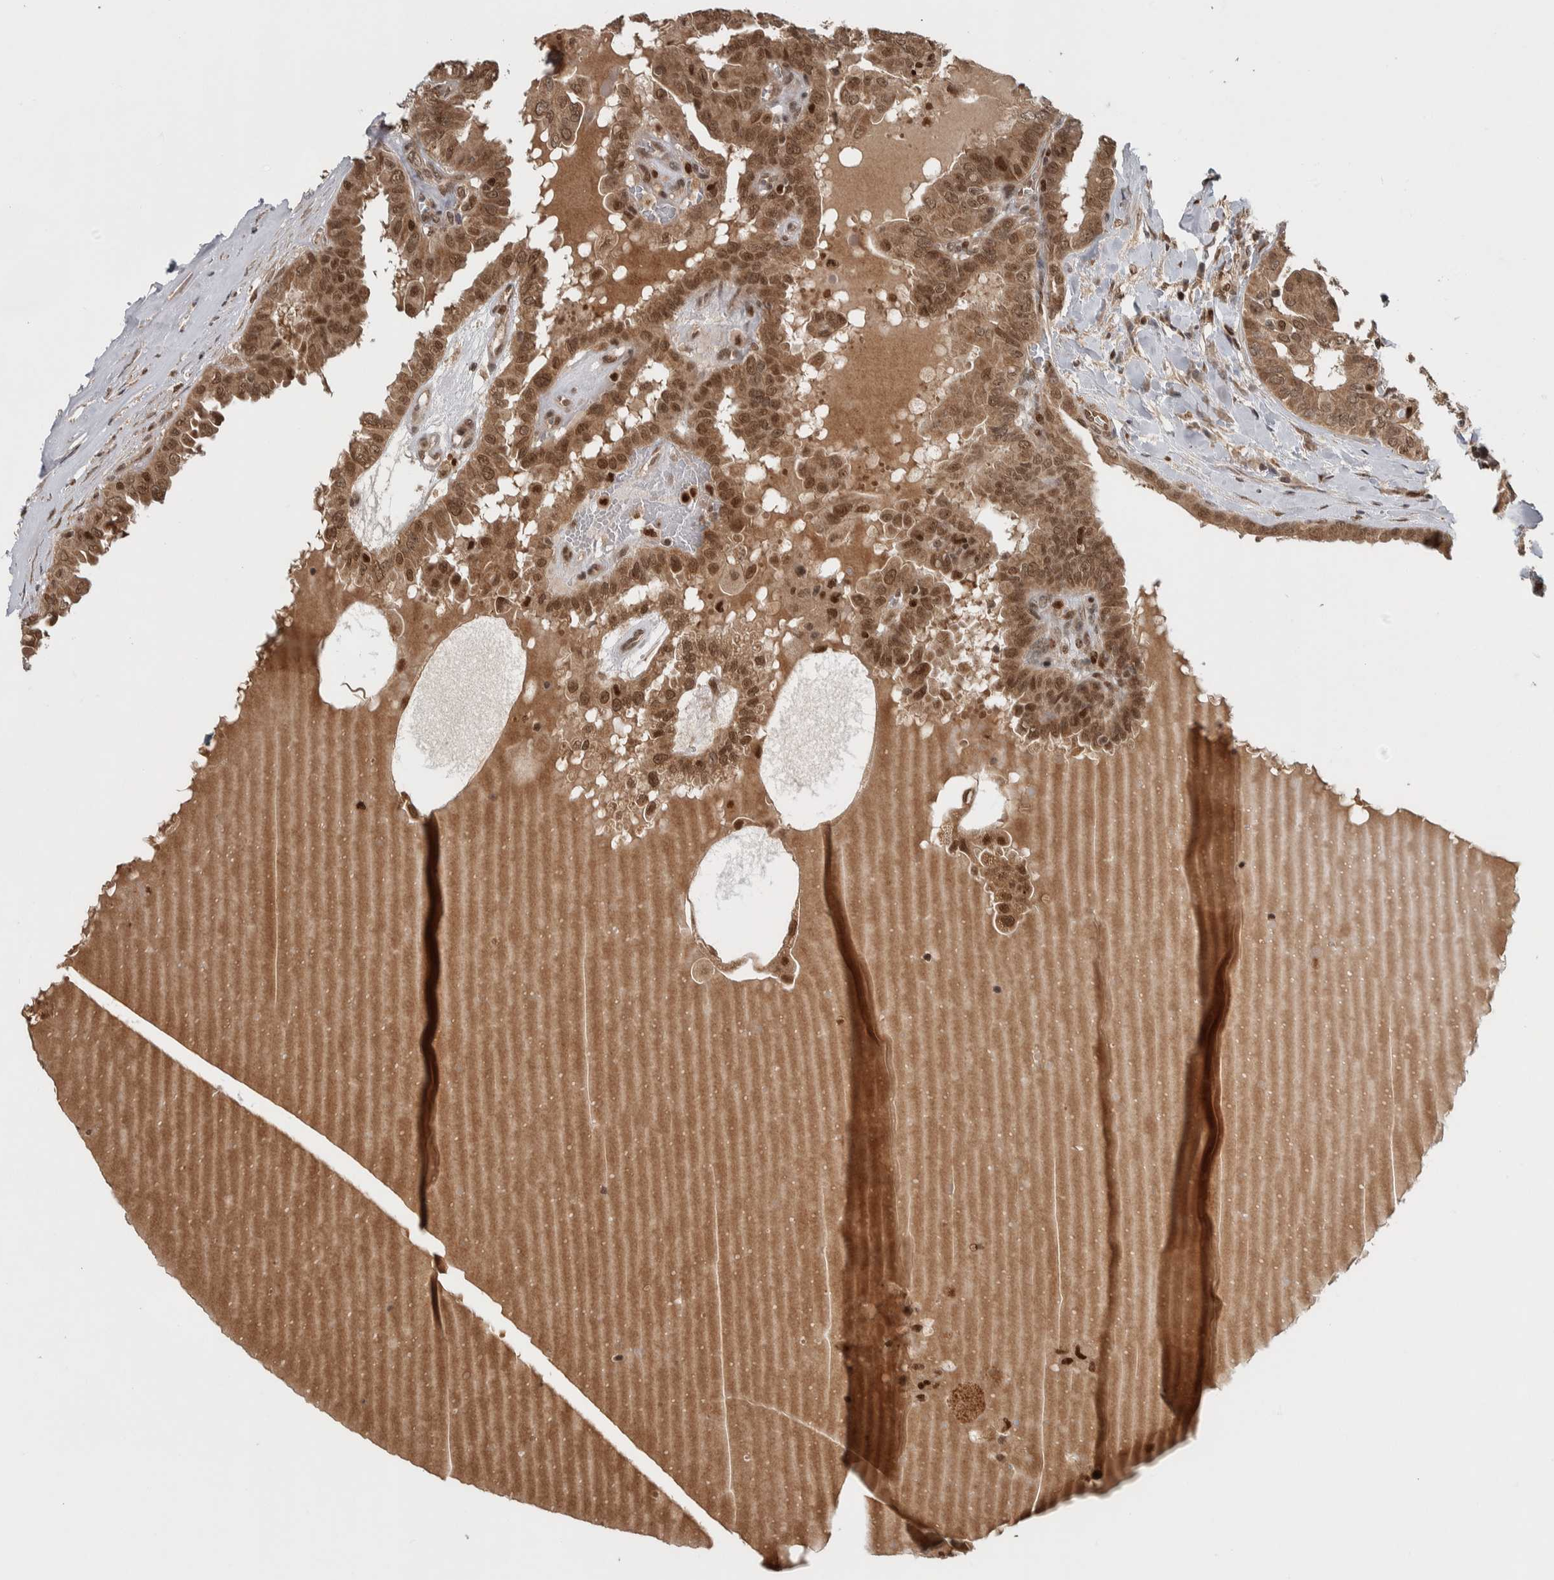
{"staining": {"intensity": "moderate", "quantity": ">75%", "location": "cytoplasmic/membranous,nuclear"}, "tissue": "thyroid cancer", "cell_type": "Tumor cells", "image_type": "cancer", "snomed": [{"axis": "morphology", "description": "Papillary adenocarcinoma, NOS"}, {"axis": "topography", "description": "Thyroid gland"}], "caption": "Approximately >75% of tumor cells in thyroid cancer (papillary adenocarcinoma) display moderate cytoplasmic/membranous and nuclear protein staining as visualized by brown immunohistochemical staining.", "gene": "RPS6KA4", "patient": {"sex": "male", "age": 33}}